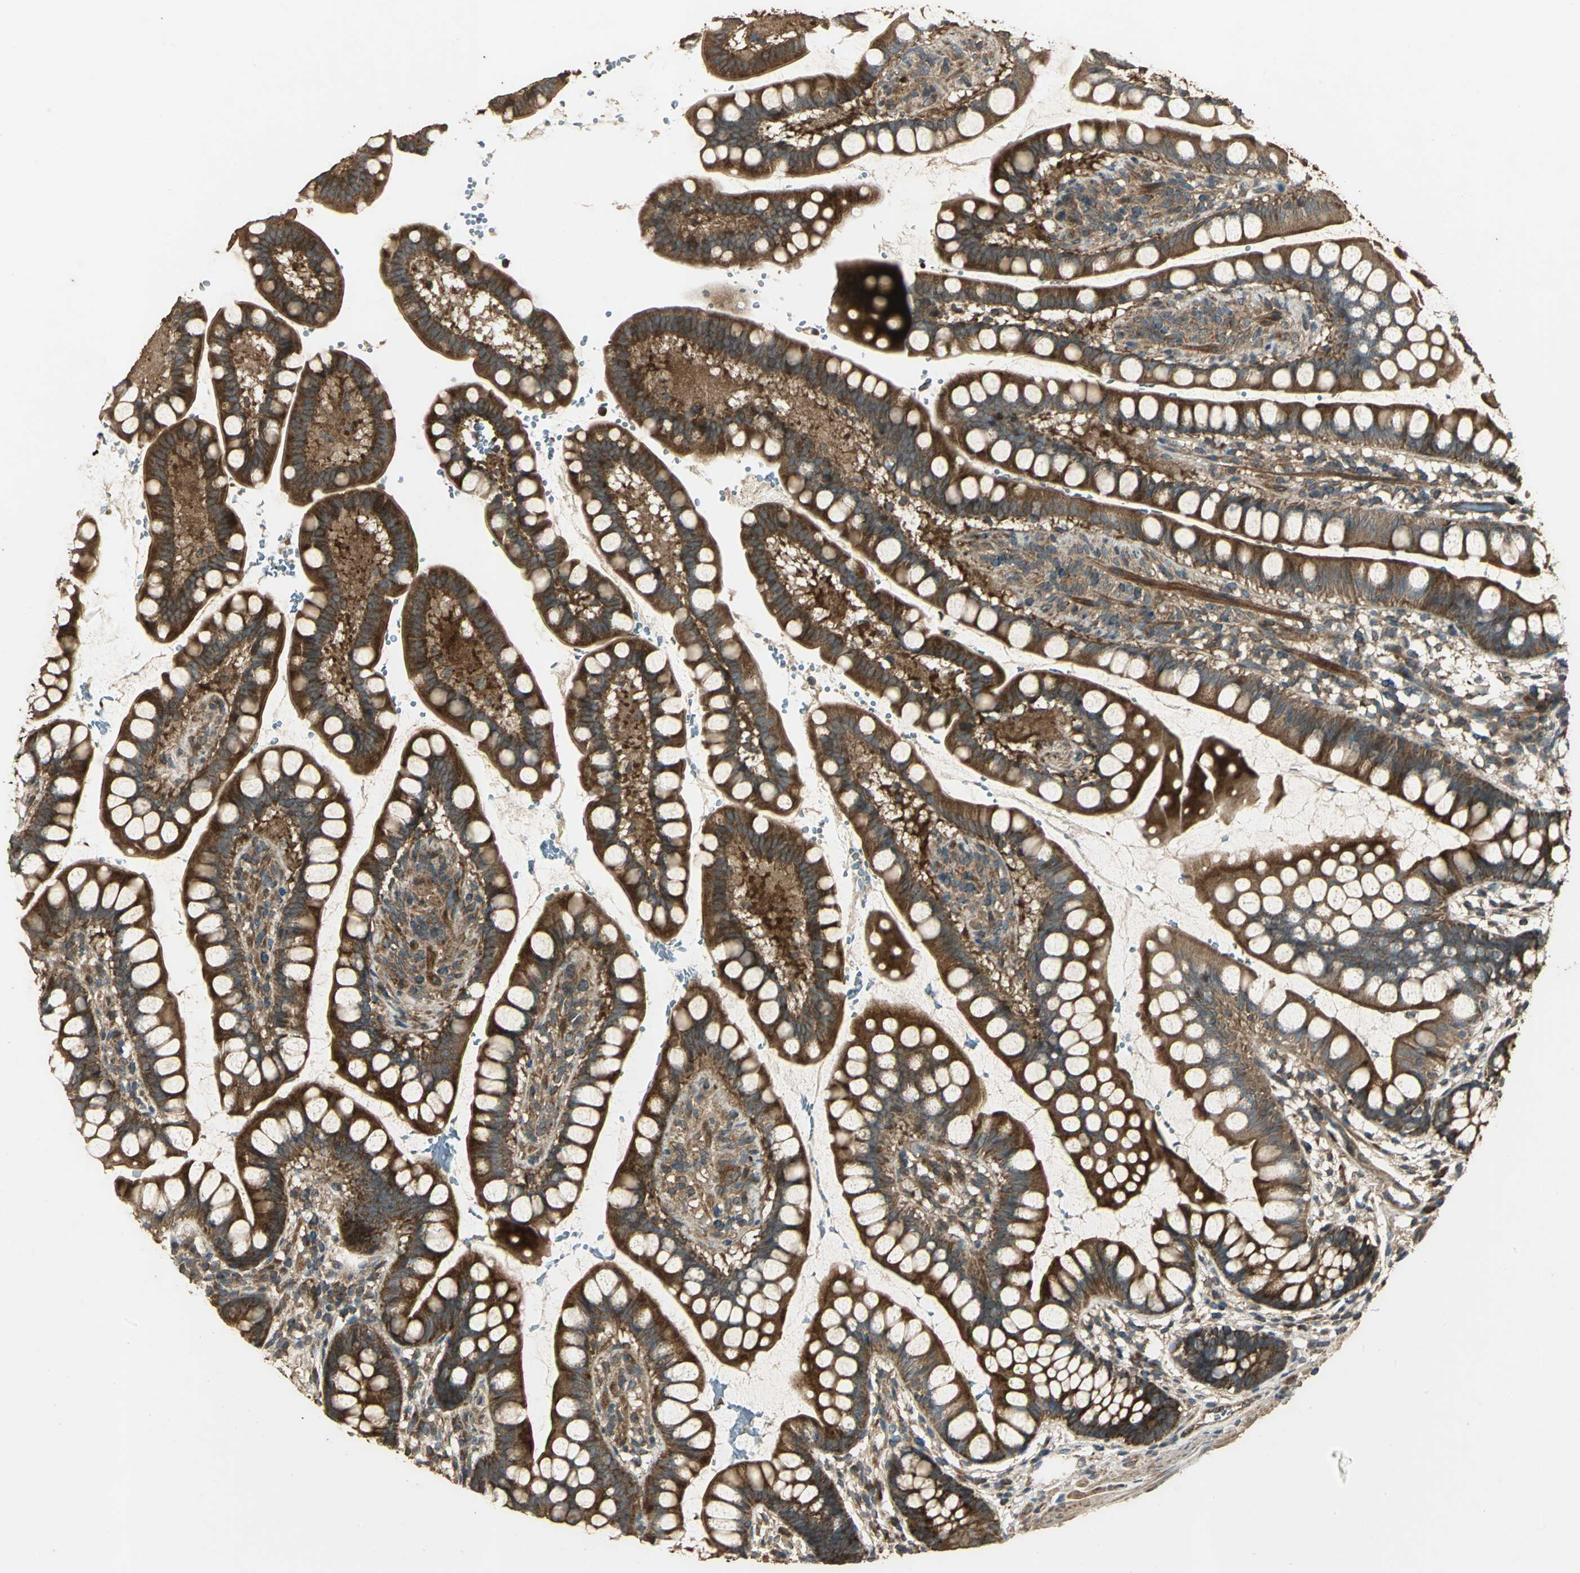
{"staining": {"intensity": "strong", "quantity": ">75%", "location": "cytoplasmic/membranous"}, "tissue": "small intestine", "cell_type": "Glandular cells", "image_type": "normal", "snomed": [{"axis": "morphology", "description": "Normal tissue, NOS"}, {"axis": "topography", "description": "Small intestine"}], "caption": "Immunohistochemical staining of unremarkable human small intestine exhibits high levels of strong cytoplasmic/membranous expression in approximately >75% of glandular cells. The staining is performed using DAB (3,3'-diaminobenzidine) brown chromogen to label protein expression. The nuclei are counter-stained blue using hematoxylin.", "gene": "KANK1", "patient": {"sex": "female", "age": 58}}